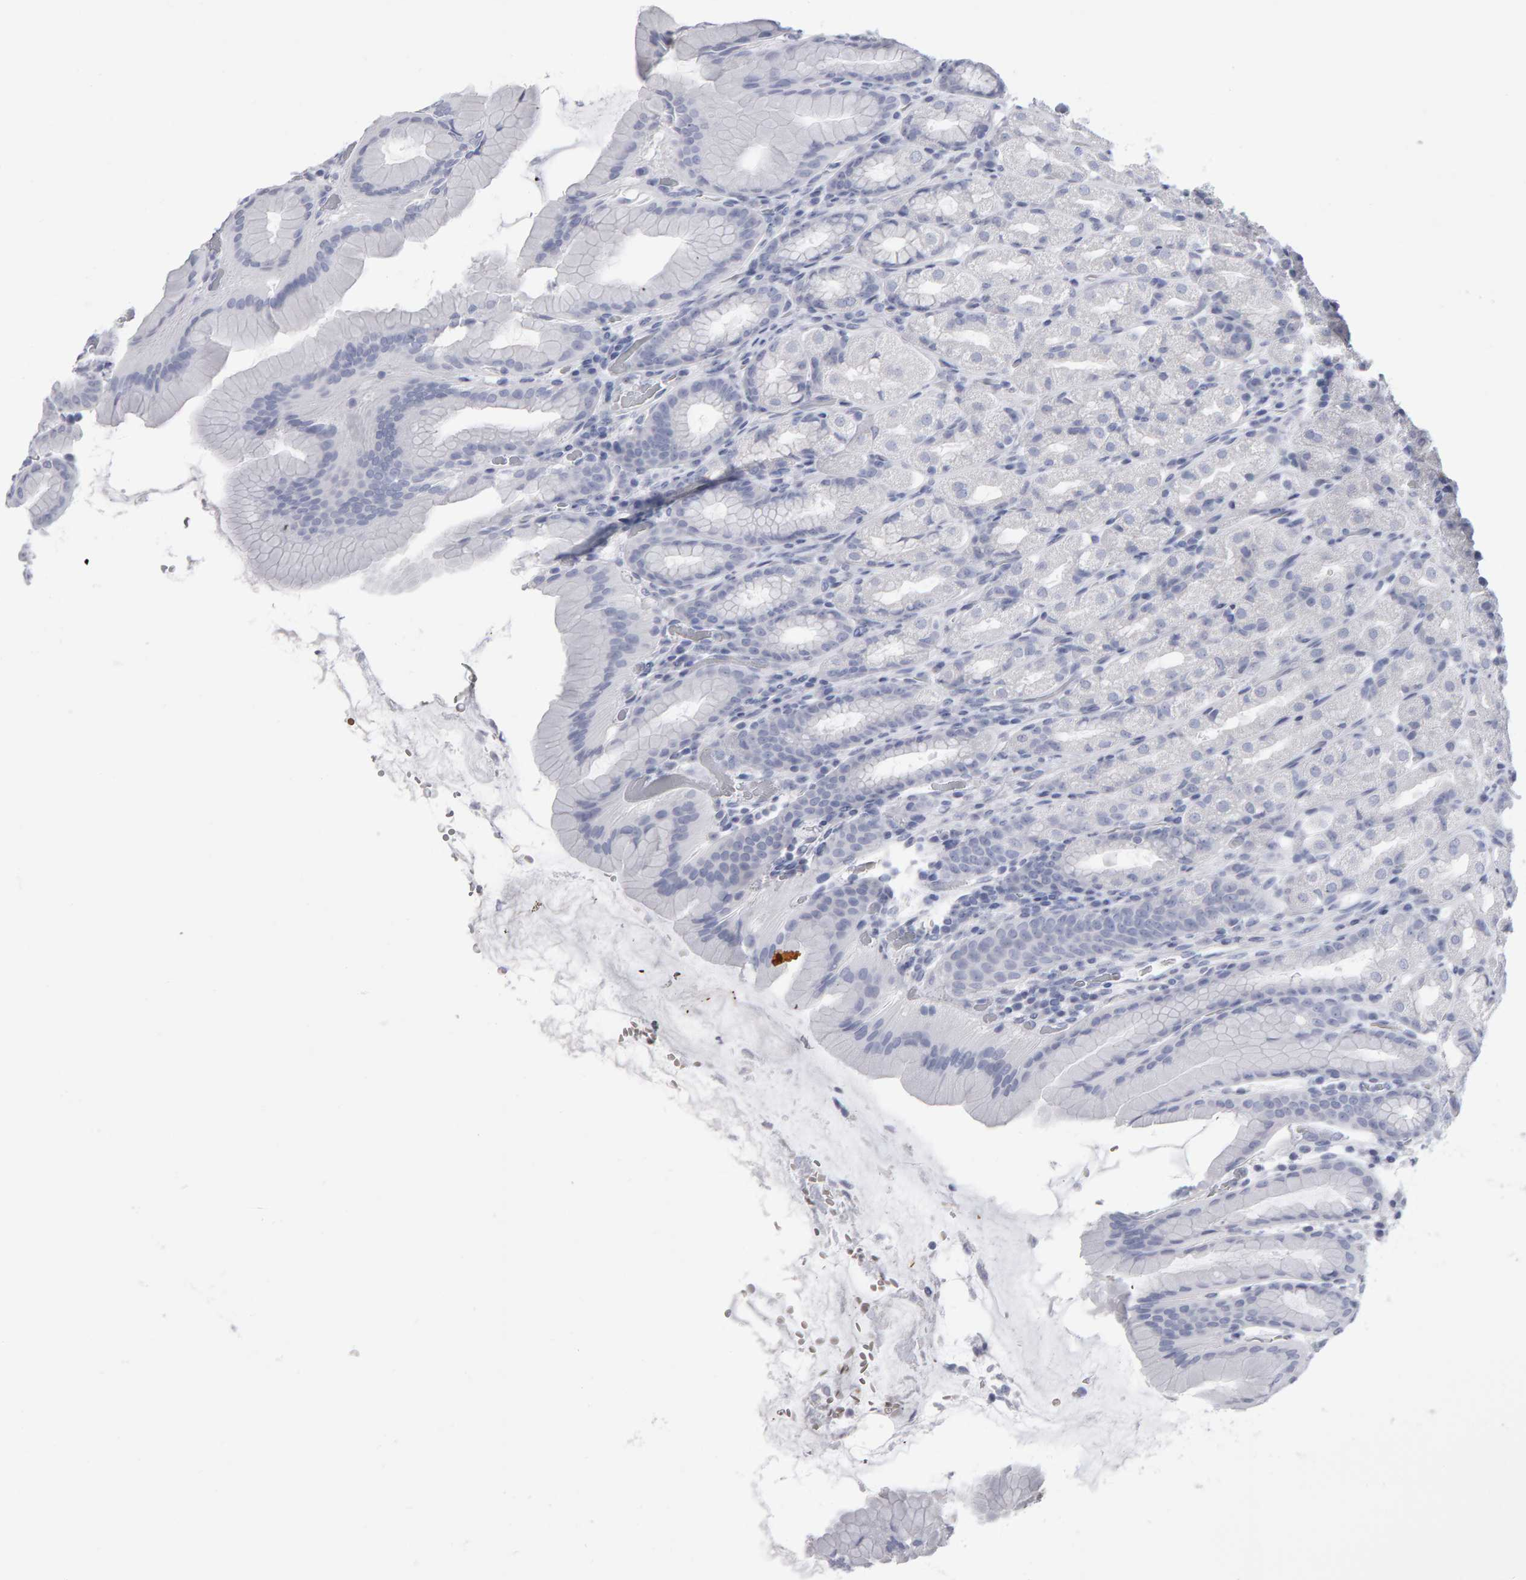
{"staining": {"intensity": "negative", "quantity": "none", "location": "none"}, "tissue": "stomach", "cell_type": "Glandular cells", "image_type": "normal", "snomed": [{"axis": "morphology", "description": "Normal tissue, NOS"}, {"axis": "topography", "description": "Stomach, upper"}], "caption": "Normal stomach was stained to show a protein in brown. There is no significant positivity in glandular cells. Nuclei are stained in blue.", "gene": "NCDN", "patient": {"sex": "male", "age": 68}}